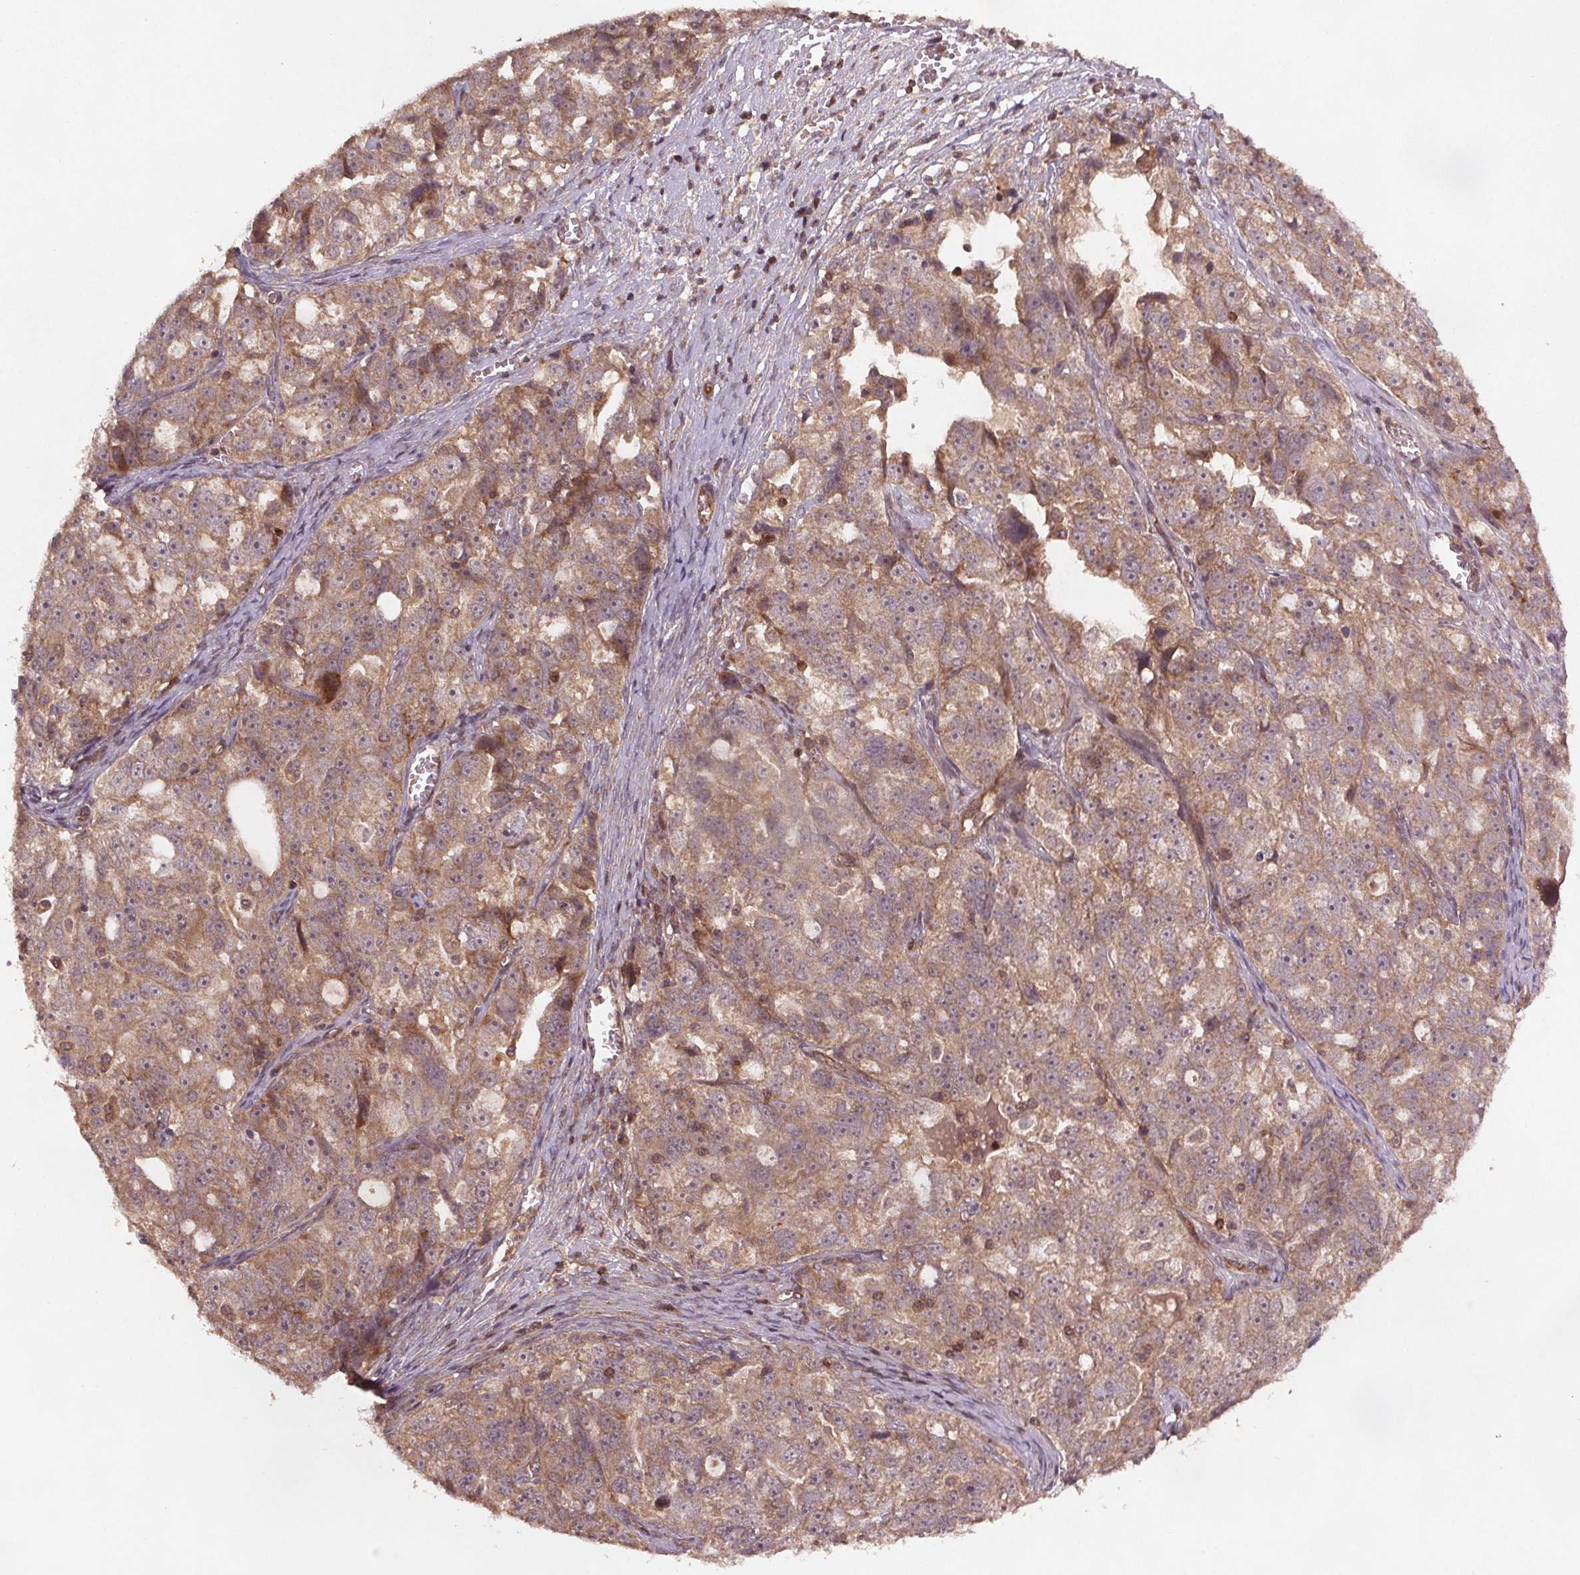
{"staining": {"intensity": "weak", "quantity": ">75%", "location": "cytoplasmic/membranous"}, "tissue": "ovarian cancer", "cell_type": "Tumor cells", "image_type": "cancer", "snomed": [{"axis": "morphology", "description": "Cystadenocarcinoma, serous, NOS"}, {"axis": "topography", "description": "Ovary"}], "caption": "Immunohistochemical staining of human ovarian cancer shows low levels of weak cytoplasmic/membranous positivity in about >75% of tumor cells.", "gene": "SEC14L2", "patient": {"sex": "female", "age": 51}}